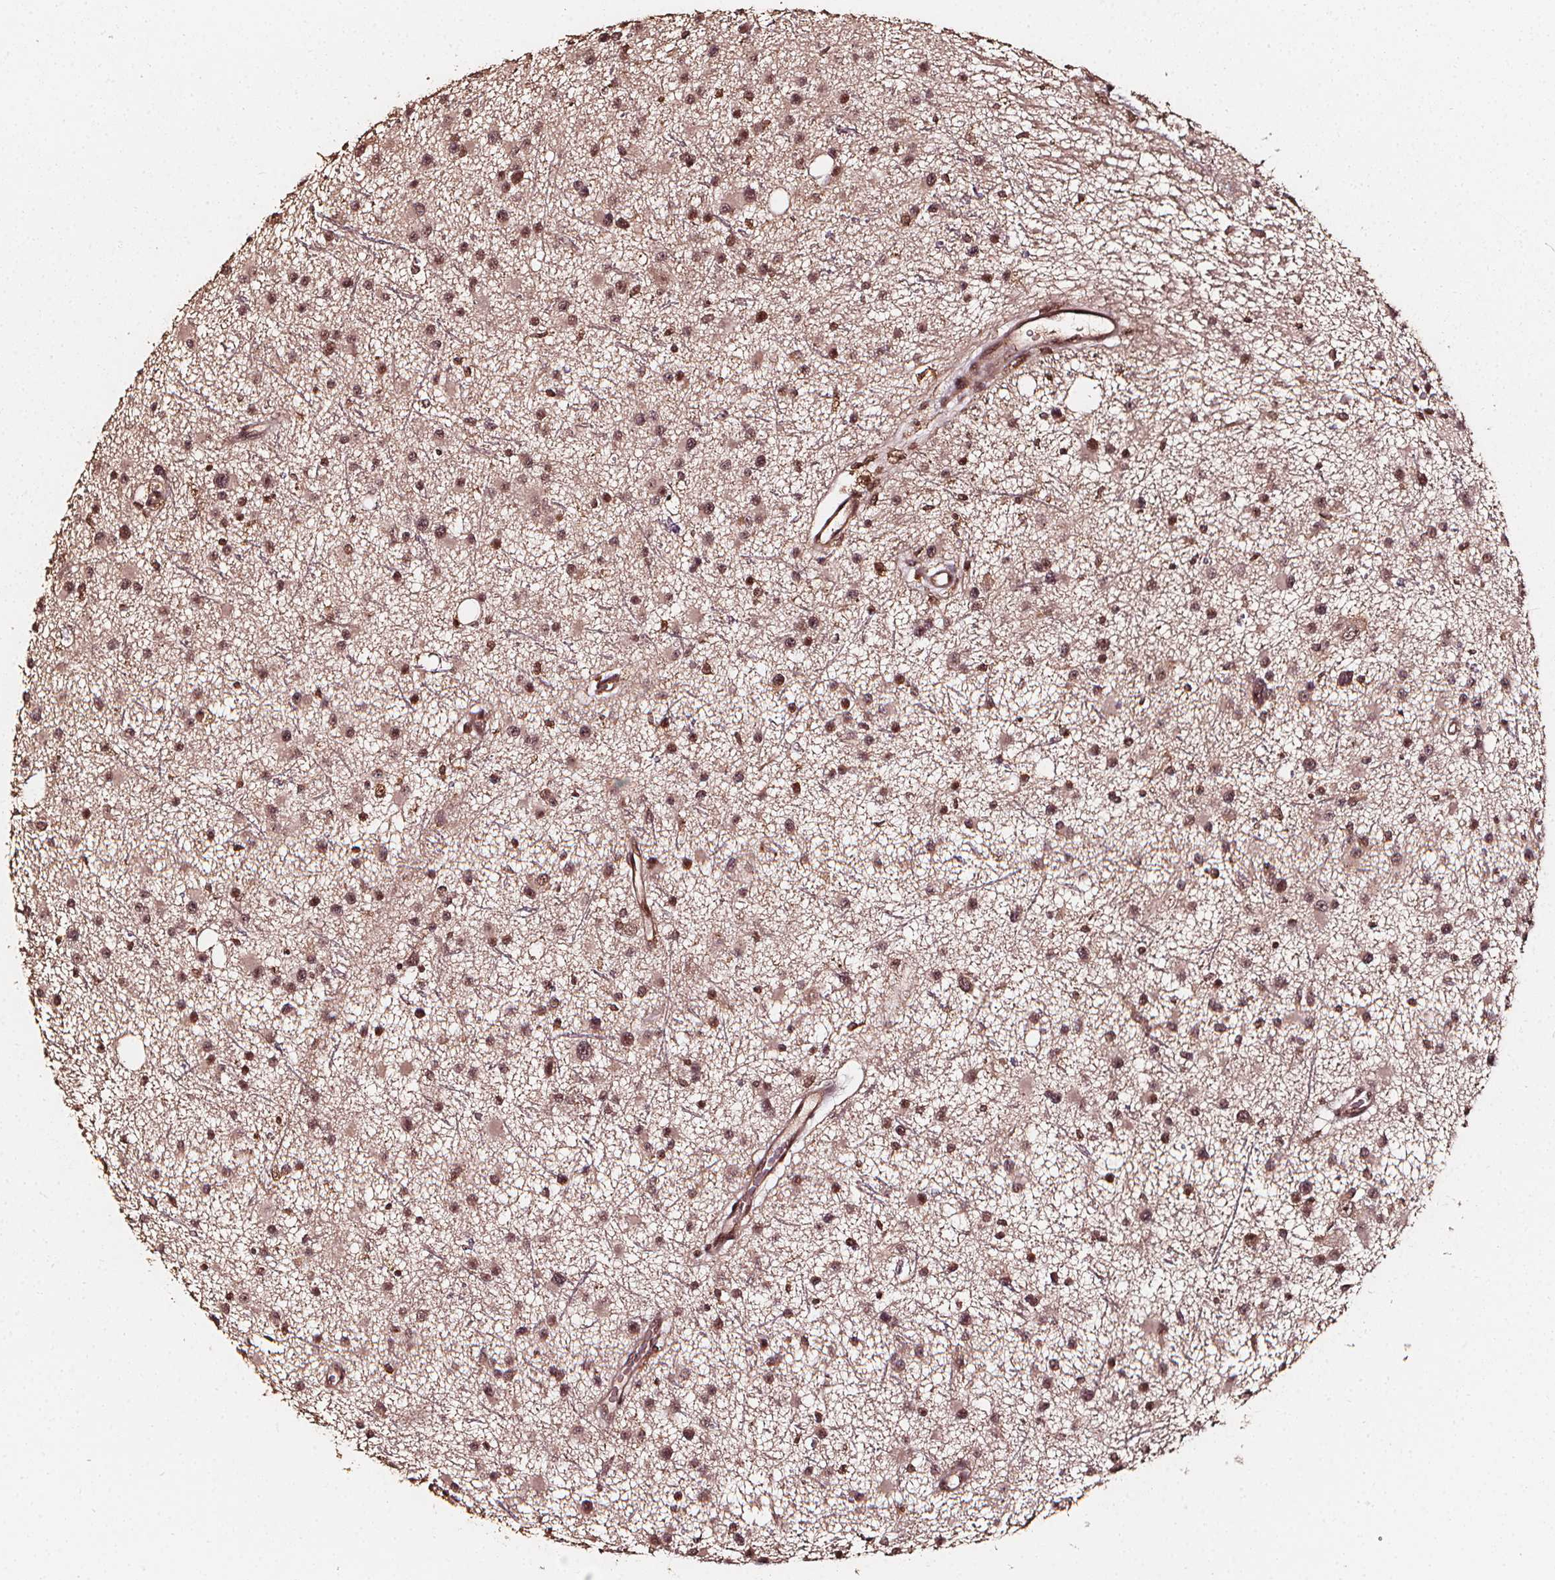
{"staining": {"intensity": "moderate", "quantity": ">75%", "location": "nuclear"}, "tissue": "glioma", "cell_type": "Tumor cells", "image_type": "cancer", "snomed": [{"axis": "morphology", "description": "Glioma, malignant, Low grade"}, {"axis": "topography", "description": "Brain"}], "caption": "Immunohistochemical staining of human glioma displays medium levels of moderate nuclear staining in about >75% of tumor cells.", "gene": "EXOSC9", "patient": {"sex": "male", "age": 43}}